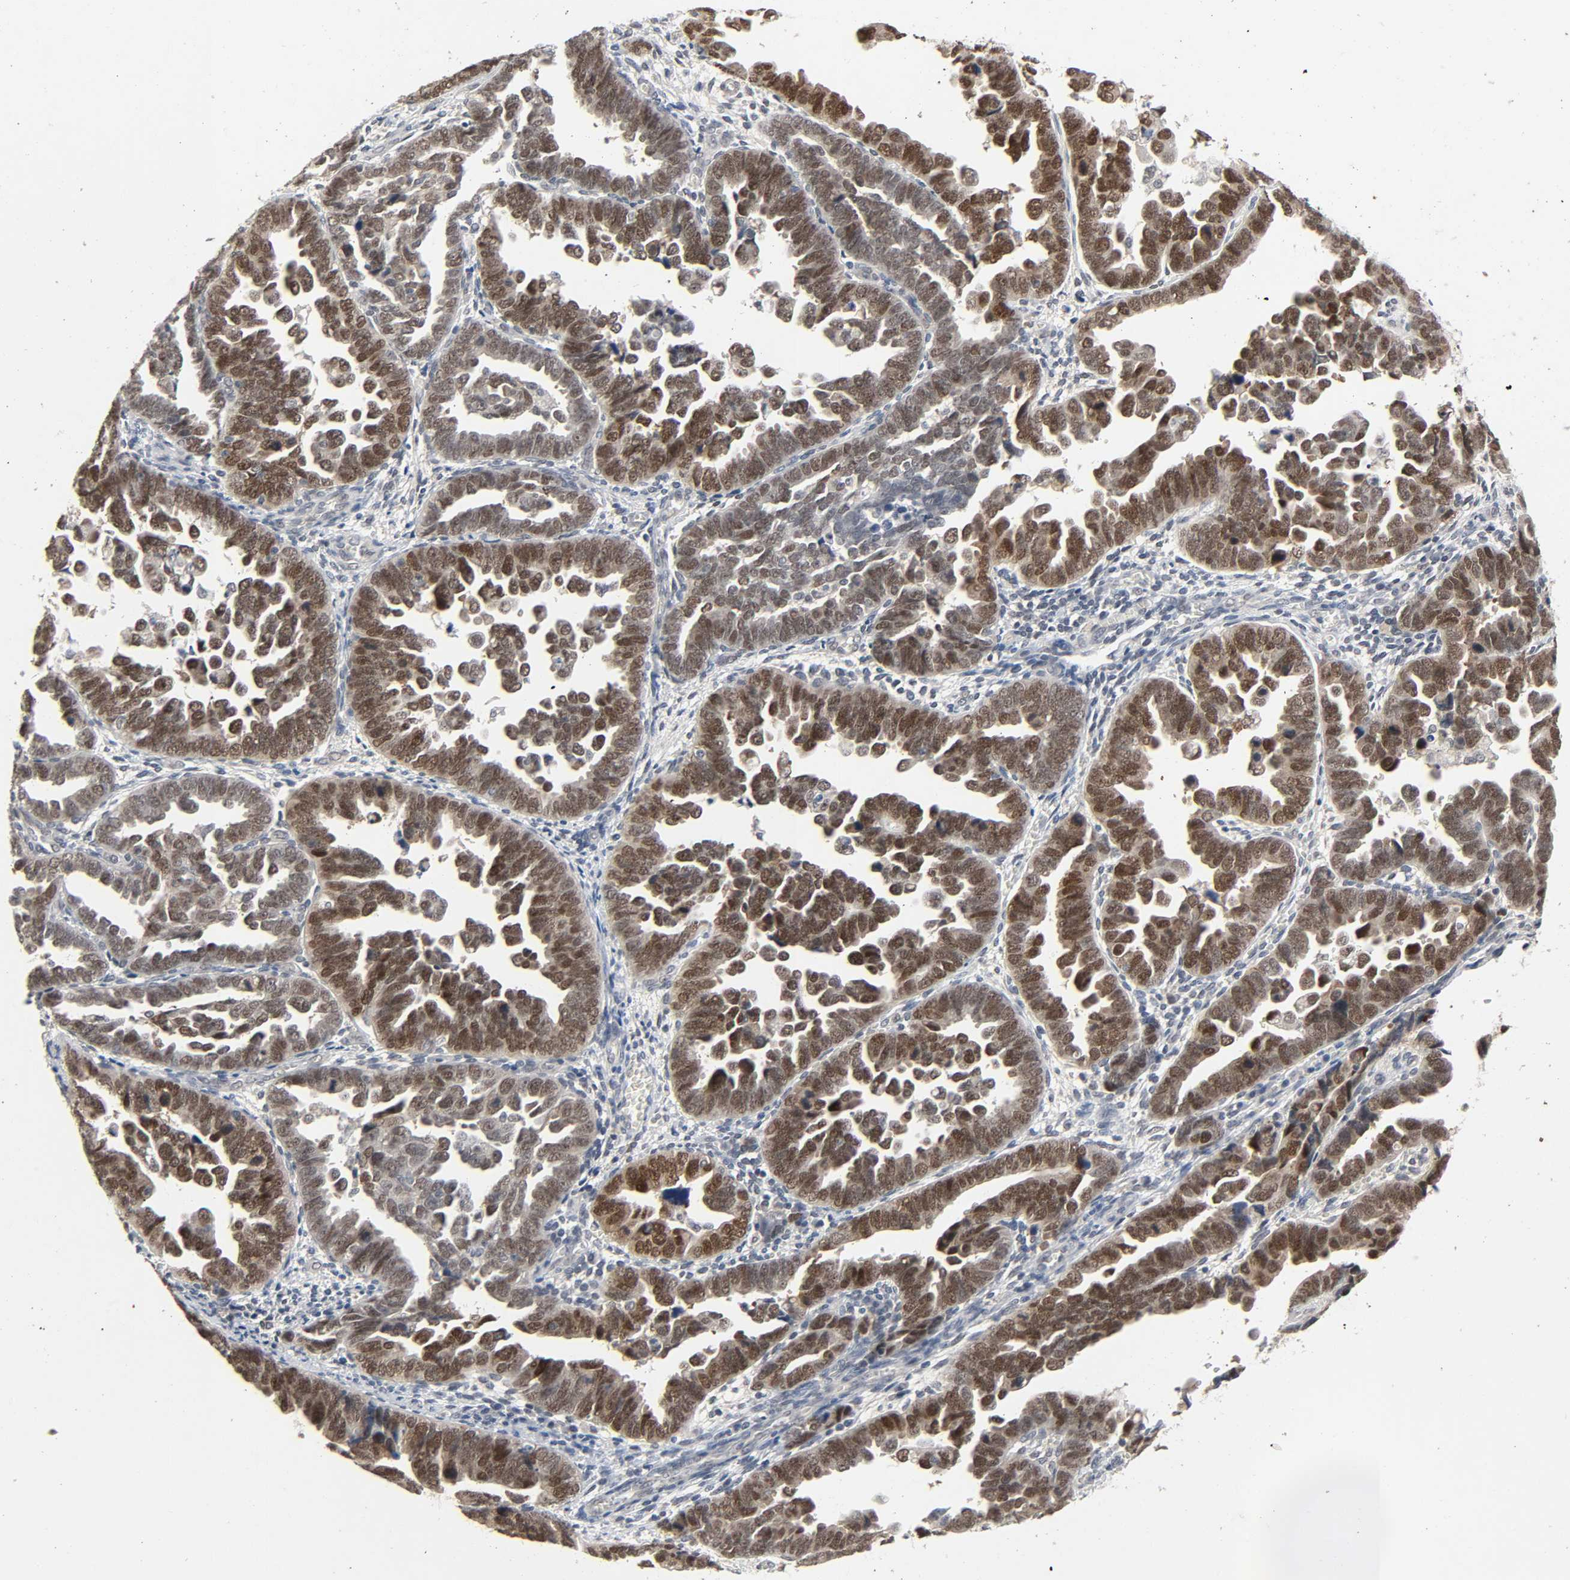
{"staining": {"intensity": "moderate", "quantity": ">75%", "location": "nuclear"}, "tissue": "endometrial cancer", "cell_type": "Tumor cells", "image_type": "cancer", "snomed": [{"axis": "morphology", "description": "Adenocarcinoma, NOS"}, {"axis": "topography", "description": "Endometrium"}], "caption": "This micrograph exhibits endometrial adenocarcinoma stained with immunohistochemistry to label a protein in brown. The nuclear of tumor cells show moderate positivity for the protein. Nuclei are counter-stained blue.", "gene": "MAPKAPK5", "patient": {"sex": "female", "age": 75}}